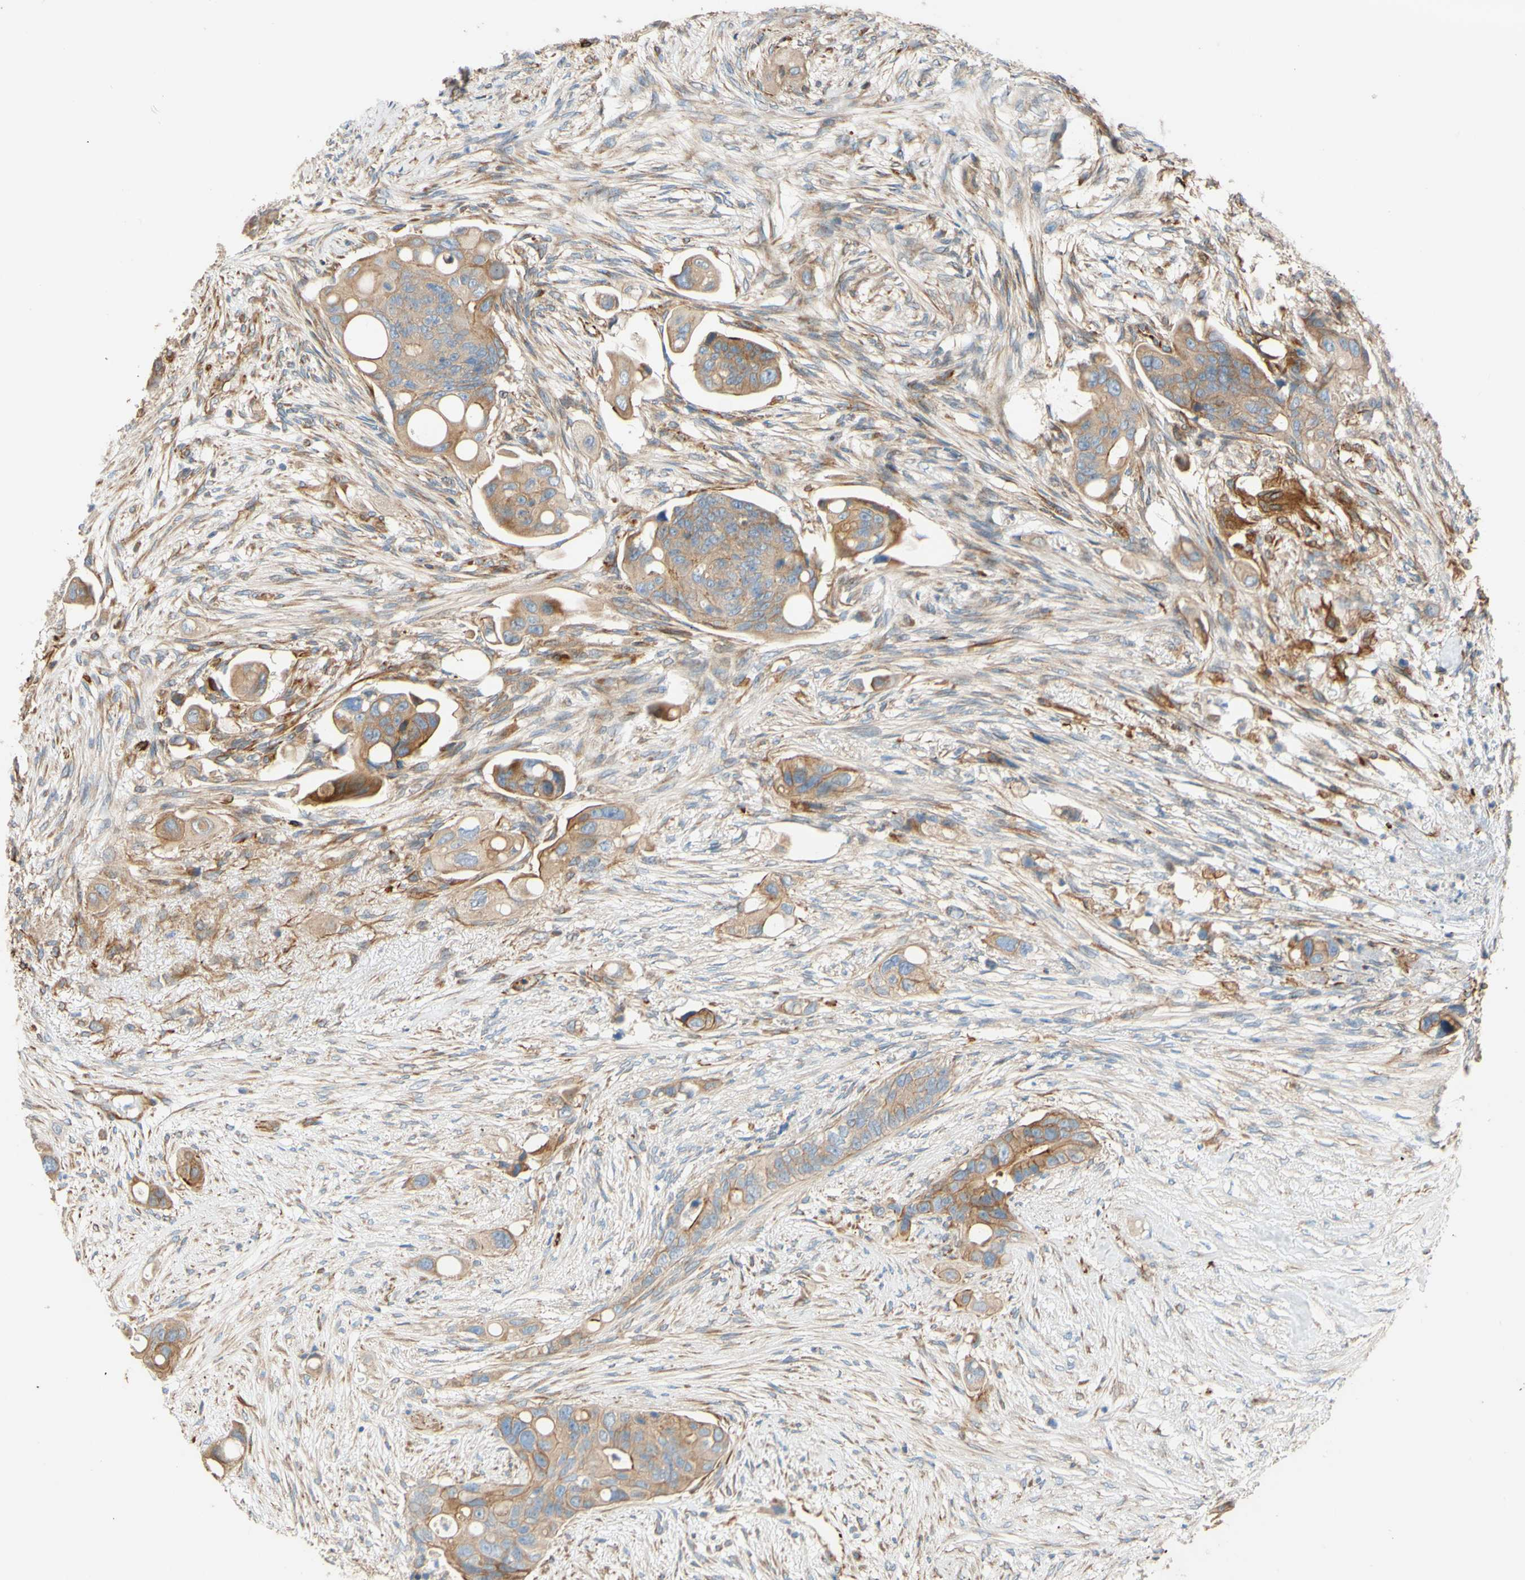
{"staining": {"intensity": "moderate", "quantity": ">75%", "location": "cytoplasmic/membranous"}, "tissue": "colorectal cancer", "cell_type": "Tumor cells", "image_type": "cancer", "snomed": [{"axis": "morphology", "description": "Adenocarcinoma, NOS"}, {"axis": "topography", "description": "Colon"}], "caption": "Colorectal cancer (adenocarcinoma) stained with DAB (3,3'-diaminobenzidine) immunohistochemistry demonstrates medium levels of moderate cytoplasmic/membranous staining in about >75% of tumor cells. The staining was performed using DAB to visualize the protein expression in brown, while the nuclei were stained in blue with hematoxylin (Magnification: 20x).", "gene": "C1orf43", "patient": {"sex": "female", "age": 57}}